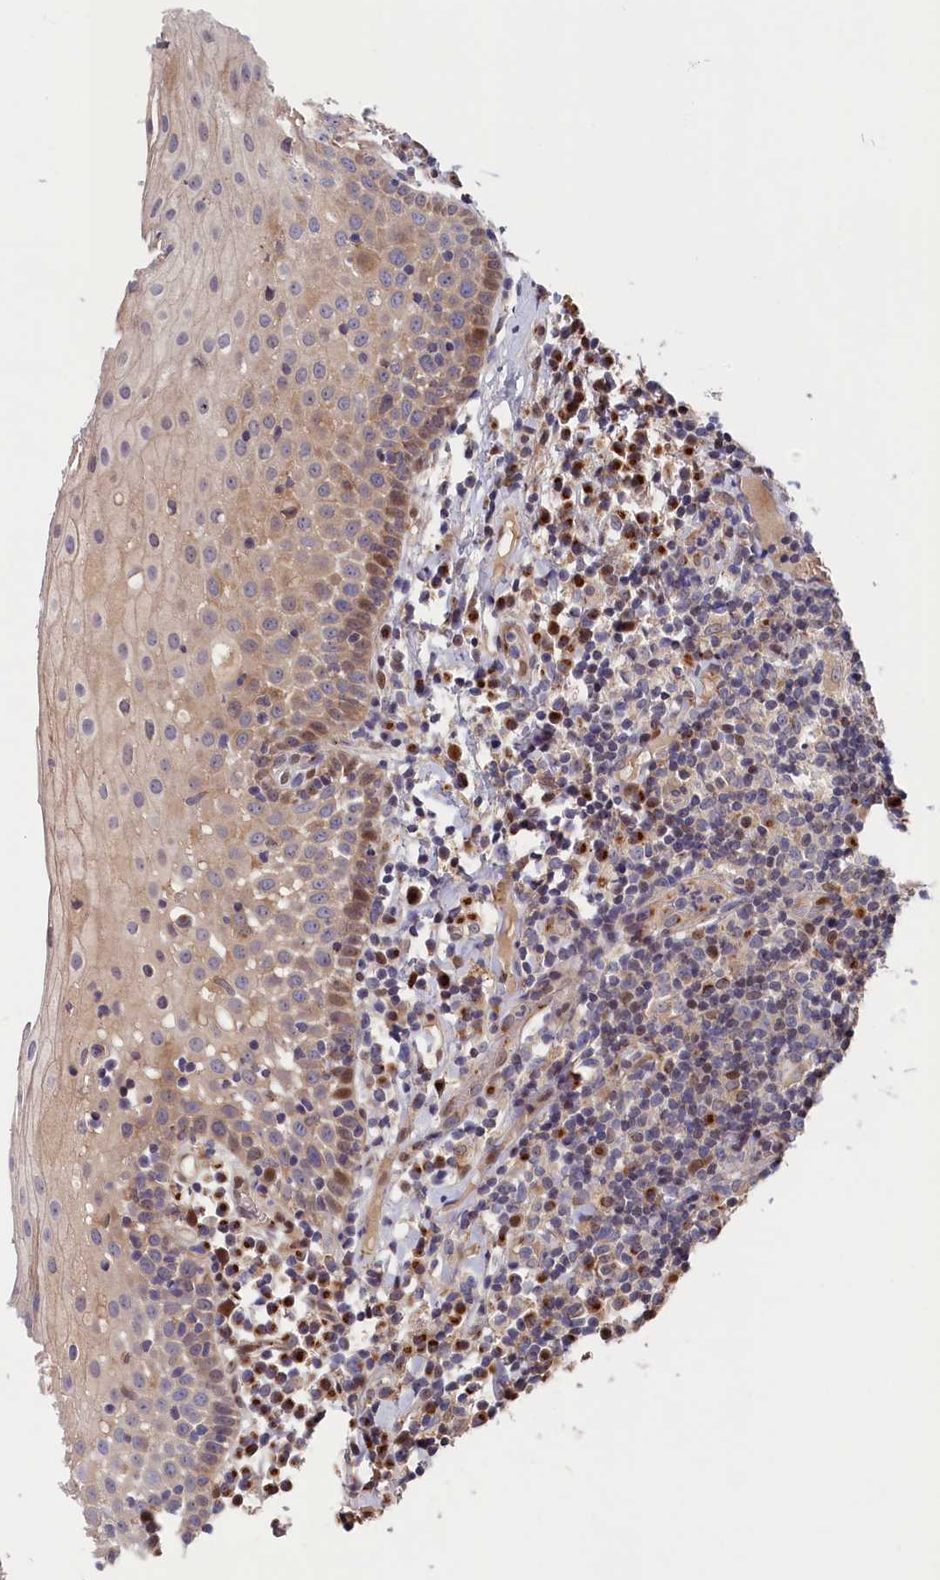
{"staining": {"intensity": "weak", "quantity": "25%-75%", "location": "cytoplasmic/membranous,nuclear"}, "tissue": "oral mucosa", "cell_type": "Squamous epithelial cells", "image_type": "normal", "snomed": [{"axis": "morphology", "description": "Normal tissue, NOS"}, {"axis": "topography", "description": "Oral tissue"}], "caption": "A low amount of weak cytoplasmic/membranous,nuclear positivity is identified in about 25%-75% of squamous epithelial cells in unremarkable oral mucosa. The staining was performed using DAB (3,3'-diaminobenzidine), with brown indicating positive protein expression. Nuclei are stained blue with hematoxylin.", "gene": "CHST12", "patient": {"sex": "female", "age": 69}}